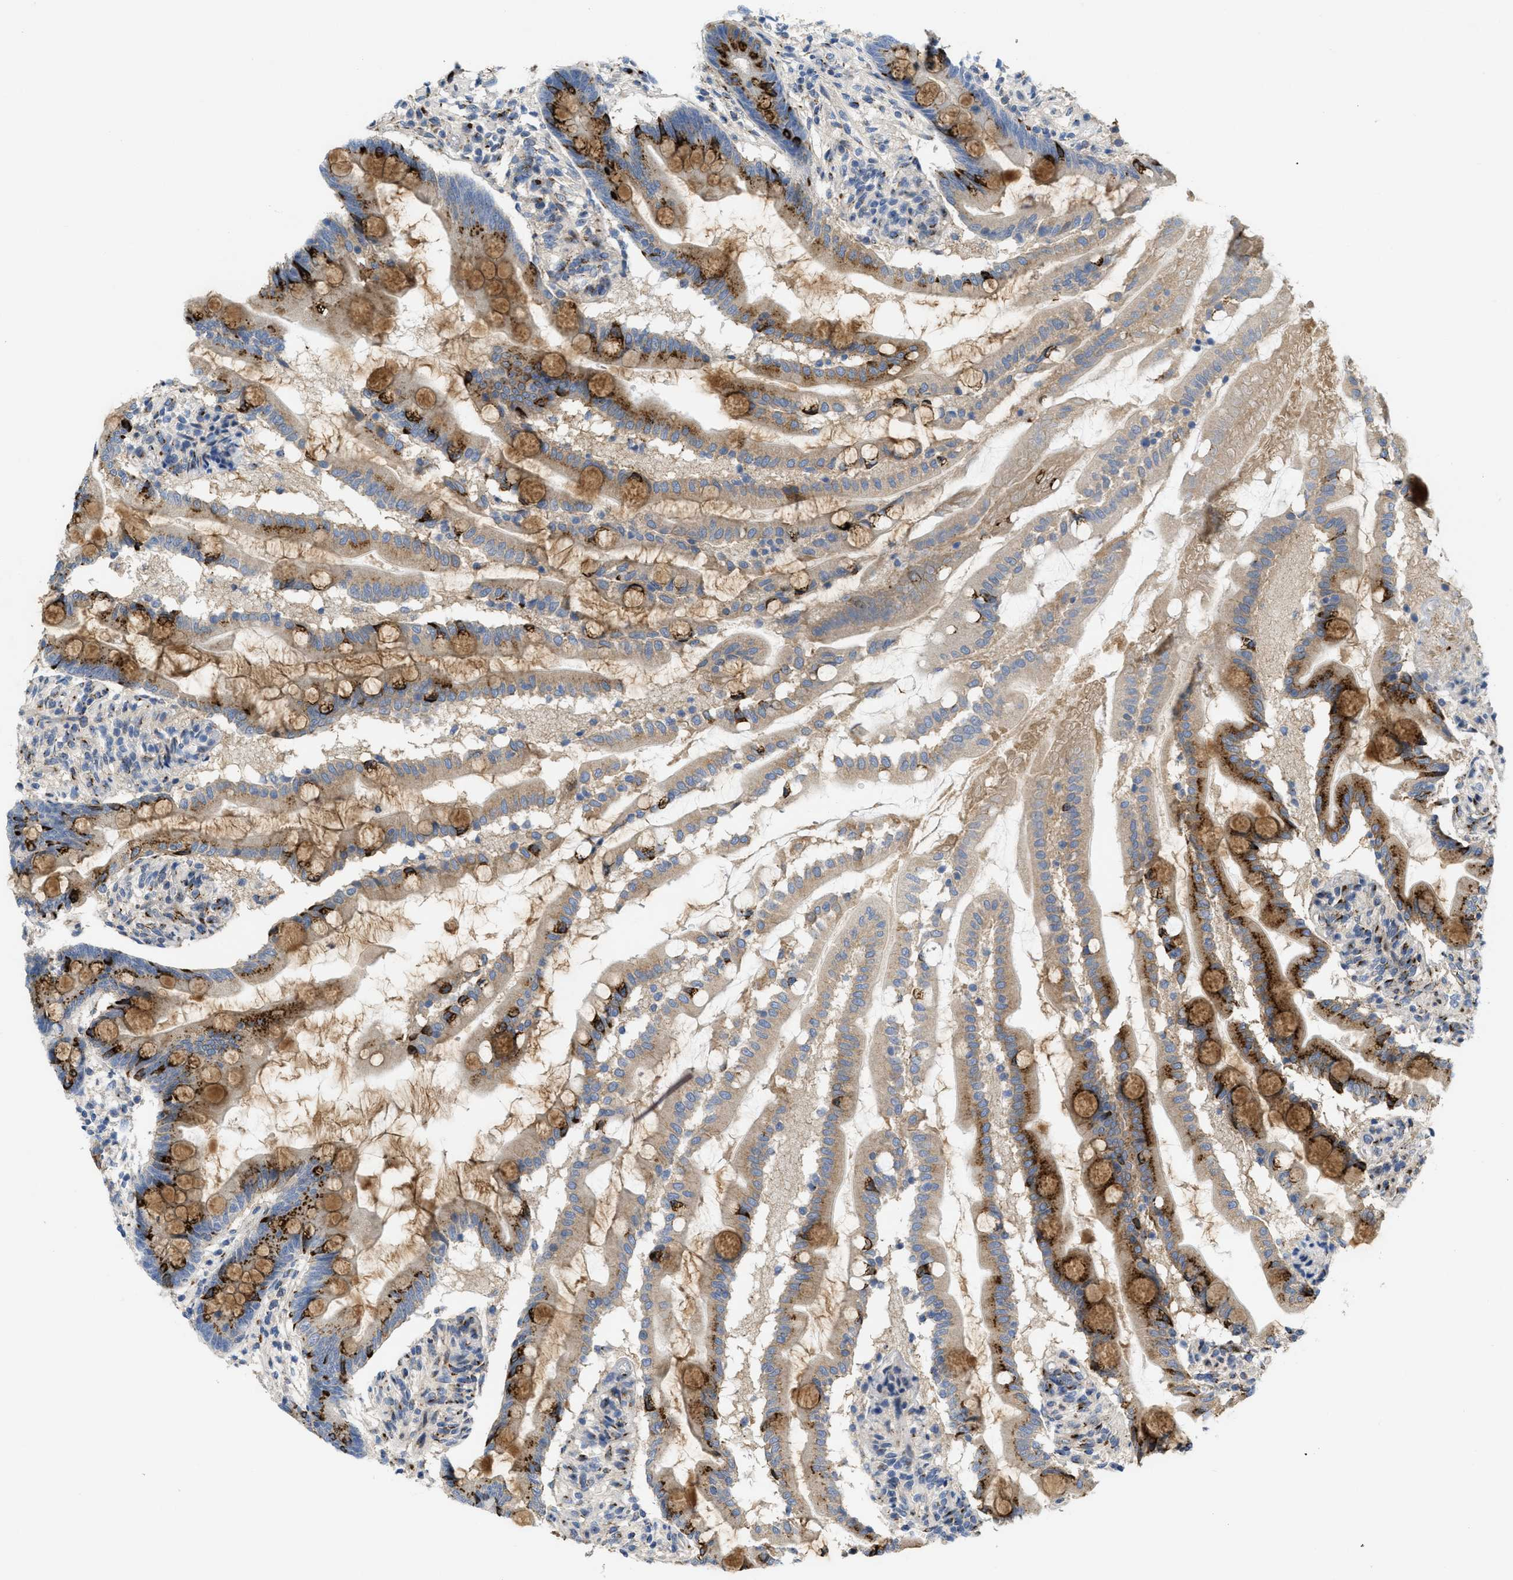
{"staining": {"intensity": "strong", "quantity": ">75%", "location": "cytoplasmic/membranous"}, "tissue": "small intestine", "cell_type": "Glandular cells", "image_type": "normal", "snomed": [{"axis": "morphology", "description": "Normal tissue, NOS"}, {"axis": "topography", "description": "Small intestine"}], "caption": "Immunohistochemistry (IHC) of benign small intestine exhibits high levels of strong cytoplasmic/membranous positivity in about >75% of glandular cells. (Brightfield microscopy of DAB IHC at high magnification).", "gene": "ZNF70", "patient": {"sex": "female", "age": 56}}